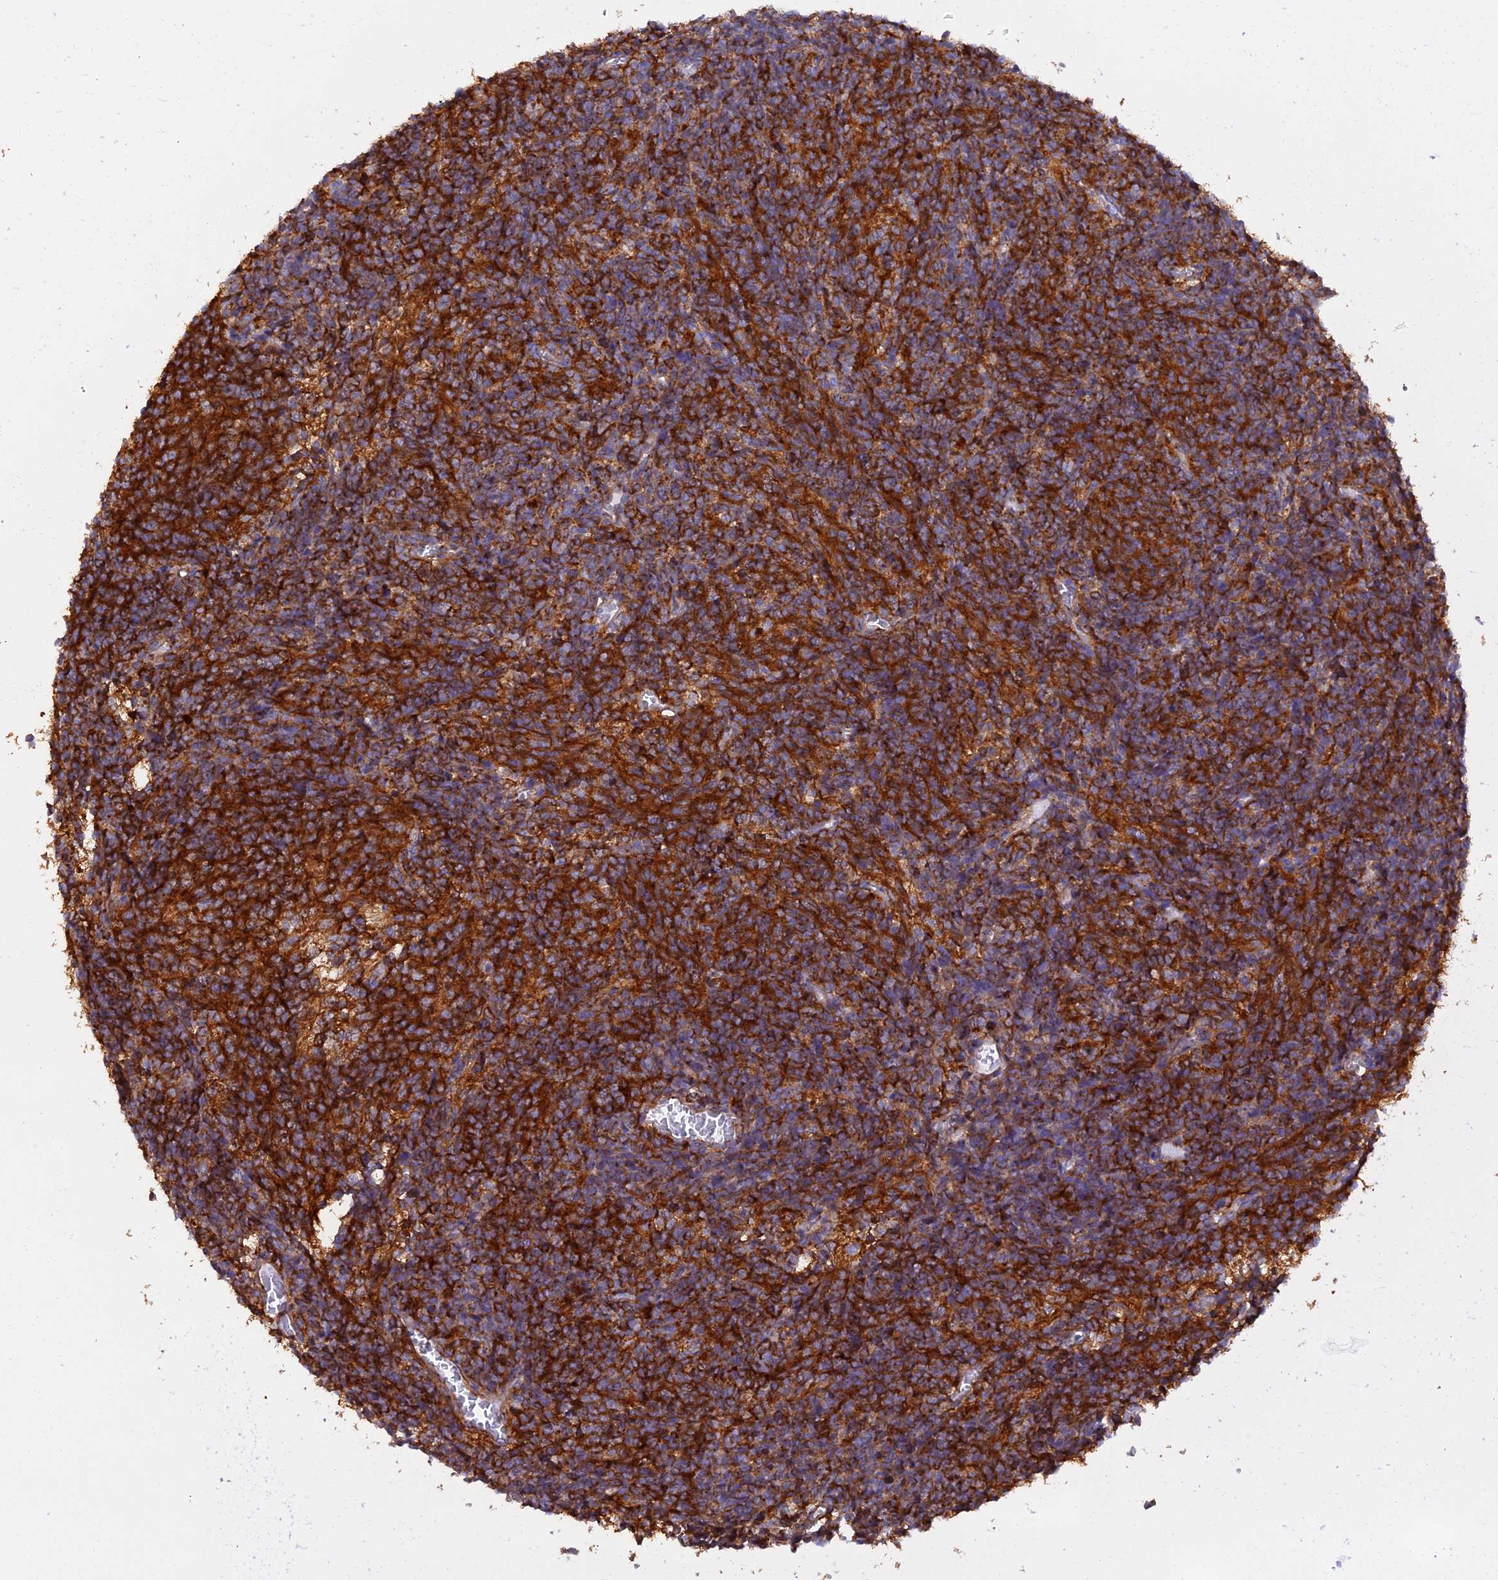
{"staining": {"intensity": "strong", "quantity": "25%-75%", "location": "cytoplasmic/membranous"}, "tissue": "glioma", "cell_type": "Tumor cells", "image_type": "cancer", "snomed": [{"axis": "morphology", "description": "Glioma, malignant, Low grade"}, {"axis": "topography", "description": "Brain"}], "caption": "Protein staining of malignant low-grade glioma tissue shows strong cytoplasmic/membranous expression in about 25%-75% of tumor cells.", "gene": "DCTN2", "patient": {"sex": "female", "age": 1}}